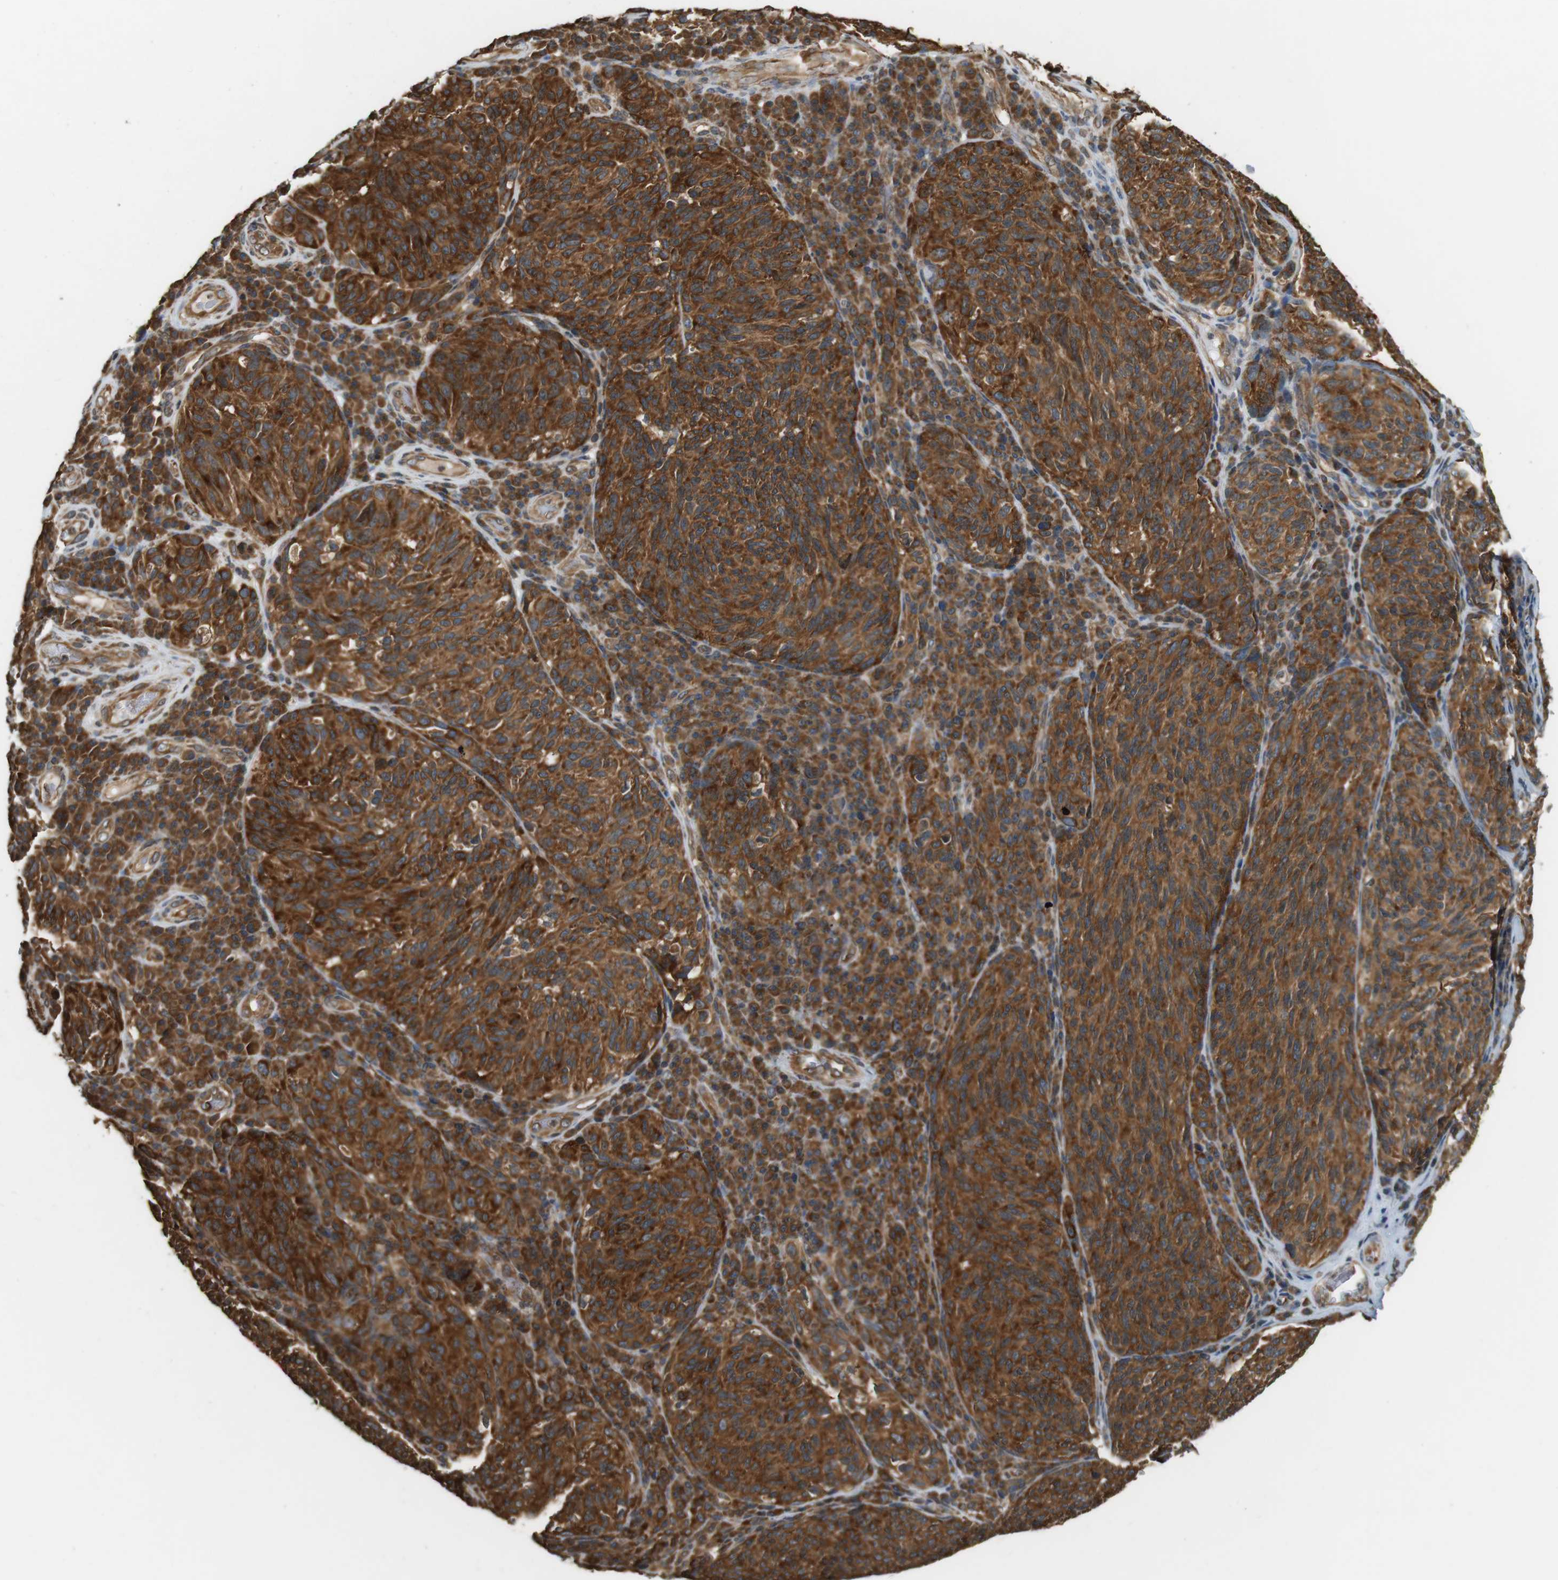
{"staining": {"intensity": "strong", "quantity": "25%-75%", "location": "cytoplasmic/membranous"}, "tissue": "melanoma", "cell_type": "Tumor cells", "image_type": "cancer", "snomed": [{"axis": "morphology", "description": "Malignant melanoma, NOS"}, {"axis": "topography", "description": "Skin"}], "caption": "DAB (3,3'-diaminobenzidine) immunohistochemical staining of human malignant melanoma demonstrates strong cytoplasmic/membranous protein positivity in approximately 25%-75% of tumor cells.", "gene": "PA2G4", "patient": {"sex": "female", "age": 73}}